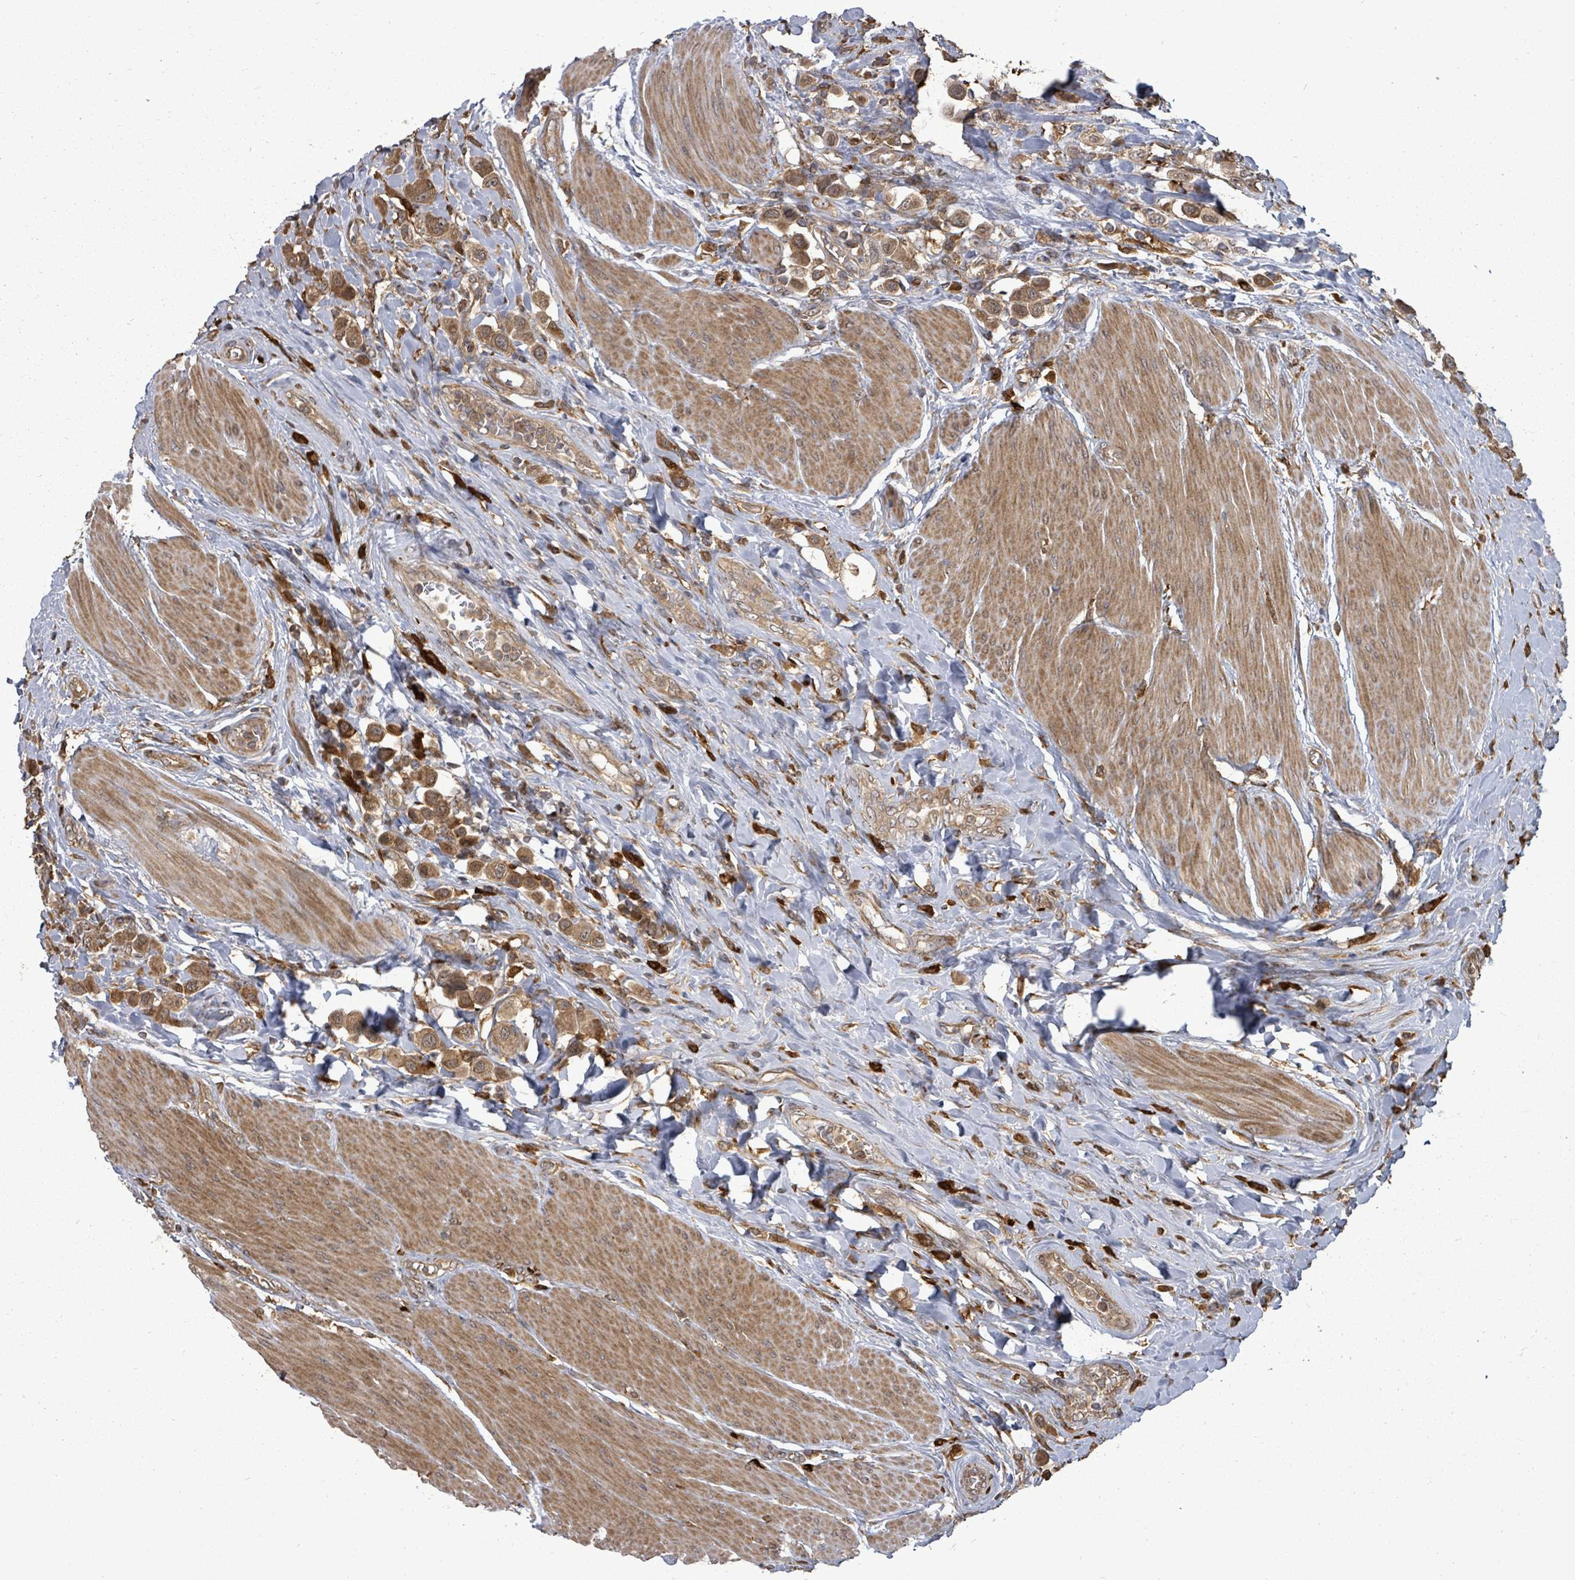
{"staining": {"intensity": "strong", "quantity": ">75%", "location": "cytoplasmic/membranous"}, "tissue": "urothelial cancer", "cell_type": "Tumor cells", "image_type": "cancer", "snomed": [{"axis": "morphology", "description": "Urothelial carcinoma, High grade"}, {"axis": "topography", "description": "Urinary bladder"}], "caption": "About >75% of tumor cells in human high-grade urothelial carcinoma demonstrate strong cytoplasmic/membranous protein positivity as visualized by brown immunohistochemical staining.", "gene": "EIF3C", "patient": {"sex": "male", "age": 50}}